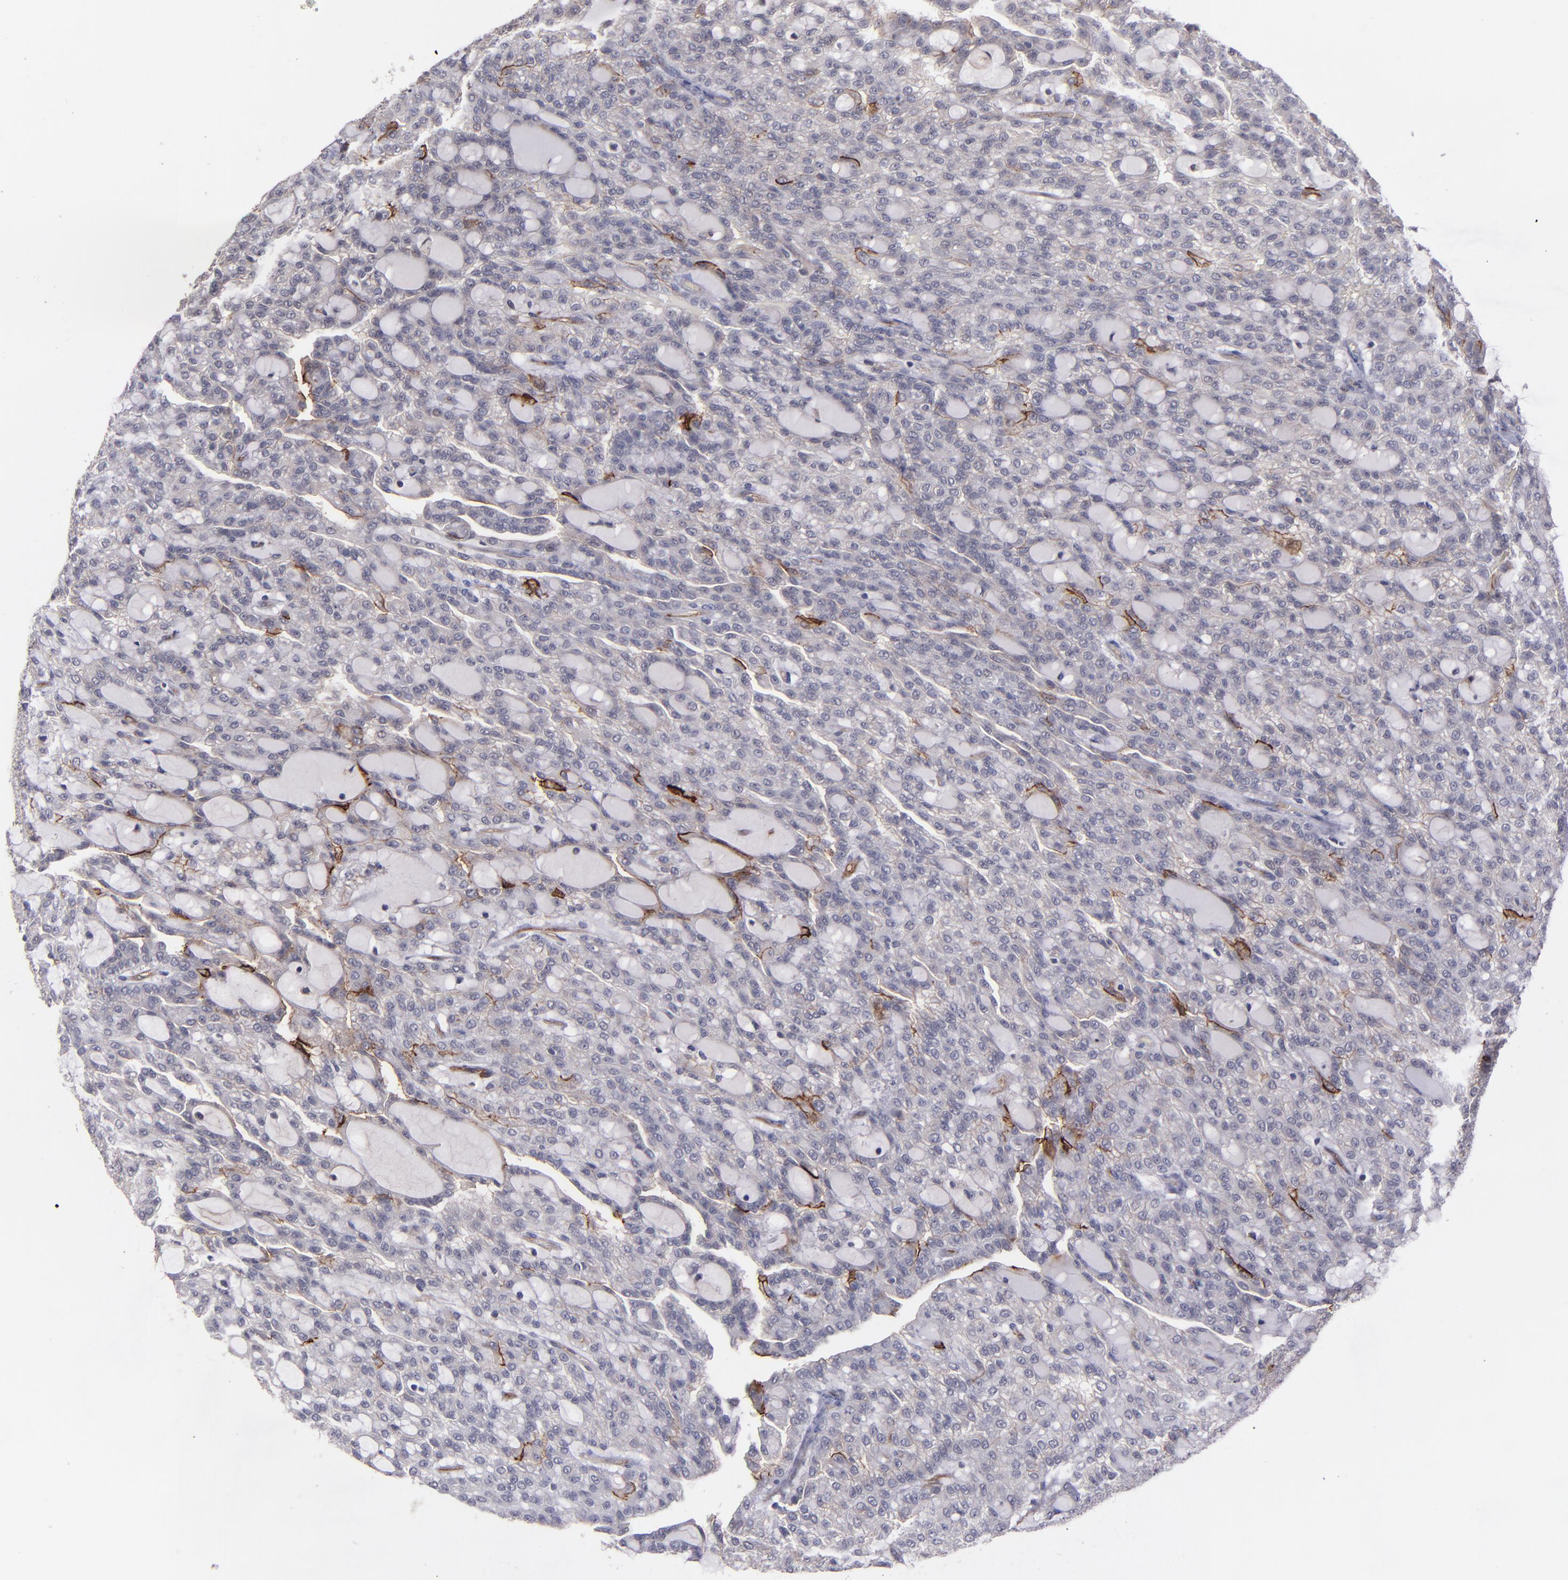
{"staining": {"intensity": "weak", "quantity": "25%-75%", "location": "cytoplasmic/membranous"}, "tissue": "renal cancer", "cell_type": "Tumor cells", "image_type": "cancer", "snomed": [{"axis": "morphology", "description": "Adenocarcinoma, NOS"}, {"axis": "topography", "description": "Kidney"}], "caption": "A brown stain highlights weak cytoplasmic/membranous positivity of a protein in human renal adenocarcinoma tumor cells.", "gene": "ICAM1", "patient": {"sex": "male", "age": 63}}